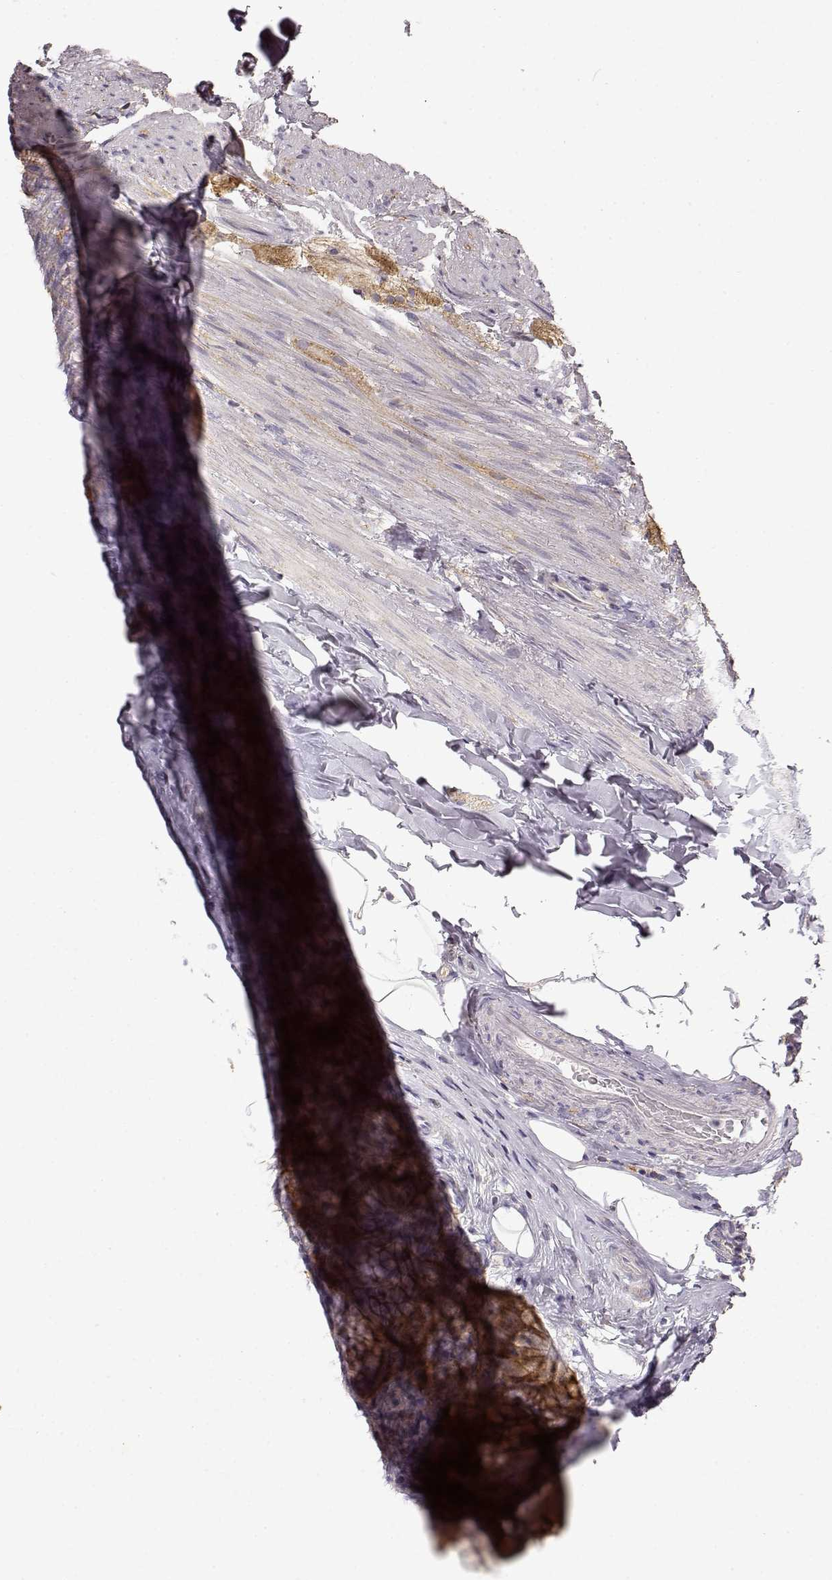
{"staining": {"intensity": "moderate", "quantity": ">75%", "location": "cytoplasmic/membranous"}, "tissue": "appendix", "cell_type": "Glandular cells", "image_type": "normal", "snomed": [{"axis": "morphology", "description": "Normal tissue, NOS"}, {"axis": "topography", "description": "Appendix"}], "caption": "The immunohistochemical stain labels moderate cytoplasmic/membranous positivity in glandular cells of unremarkable appendix. (DAB IHC with brightfield microscopy, high magnification).", "gene": "ERBB3", "patient": {"sex": "male", "age": 47}}